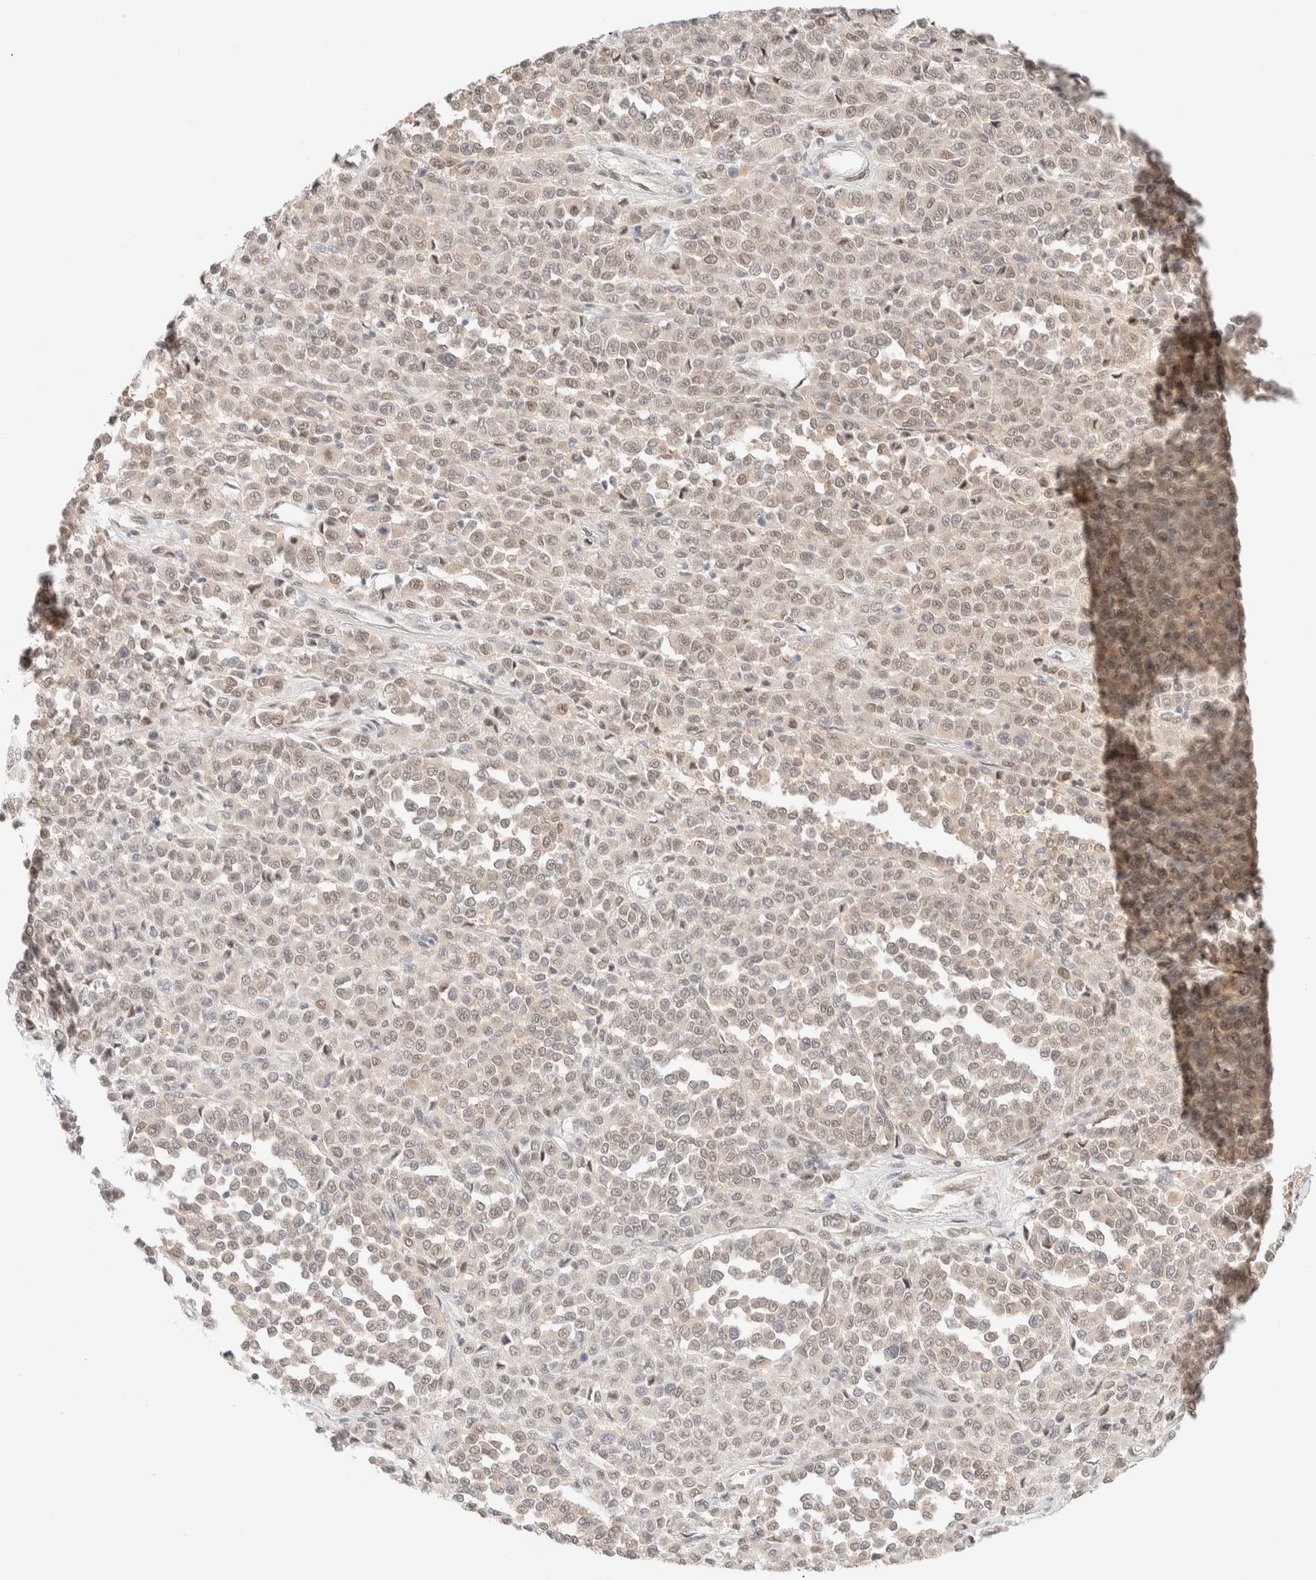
{"staining": {"intensity": "moderate", "quantity": "25%-75%", "location": "nuclear"}, "tissue": "melanoma", "cell_type": "Tumor cells", "image_type": "cancer", "snomed": [{"axis": "morphology", "description": "Malignant melanoma, Metastatic site"}, {"axis": "topography", "description": "Pancreas"}], "caption": "A photomicrograph of melanoma stained for a protein shows moderate nuclear brown staining in tumor cells.", "gene": "PYGO2", "patient": {"sex": "female", "age": 30}}